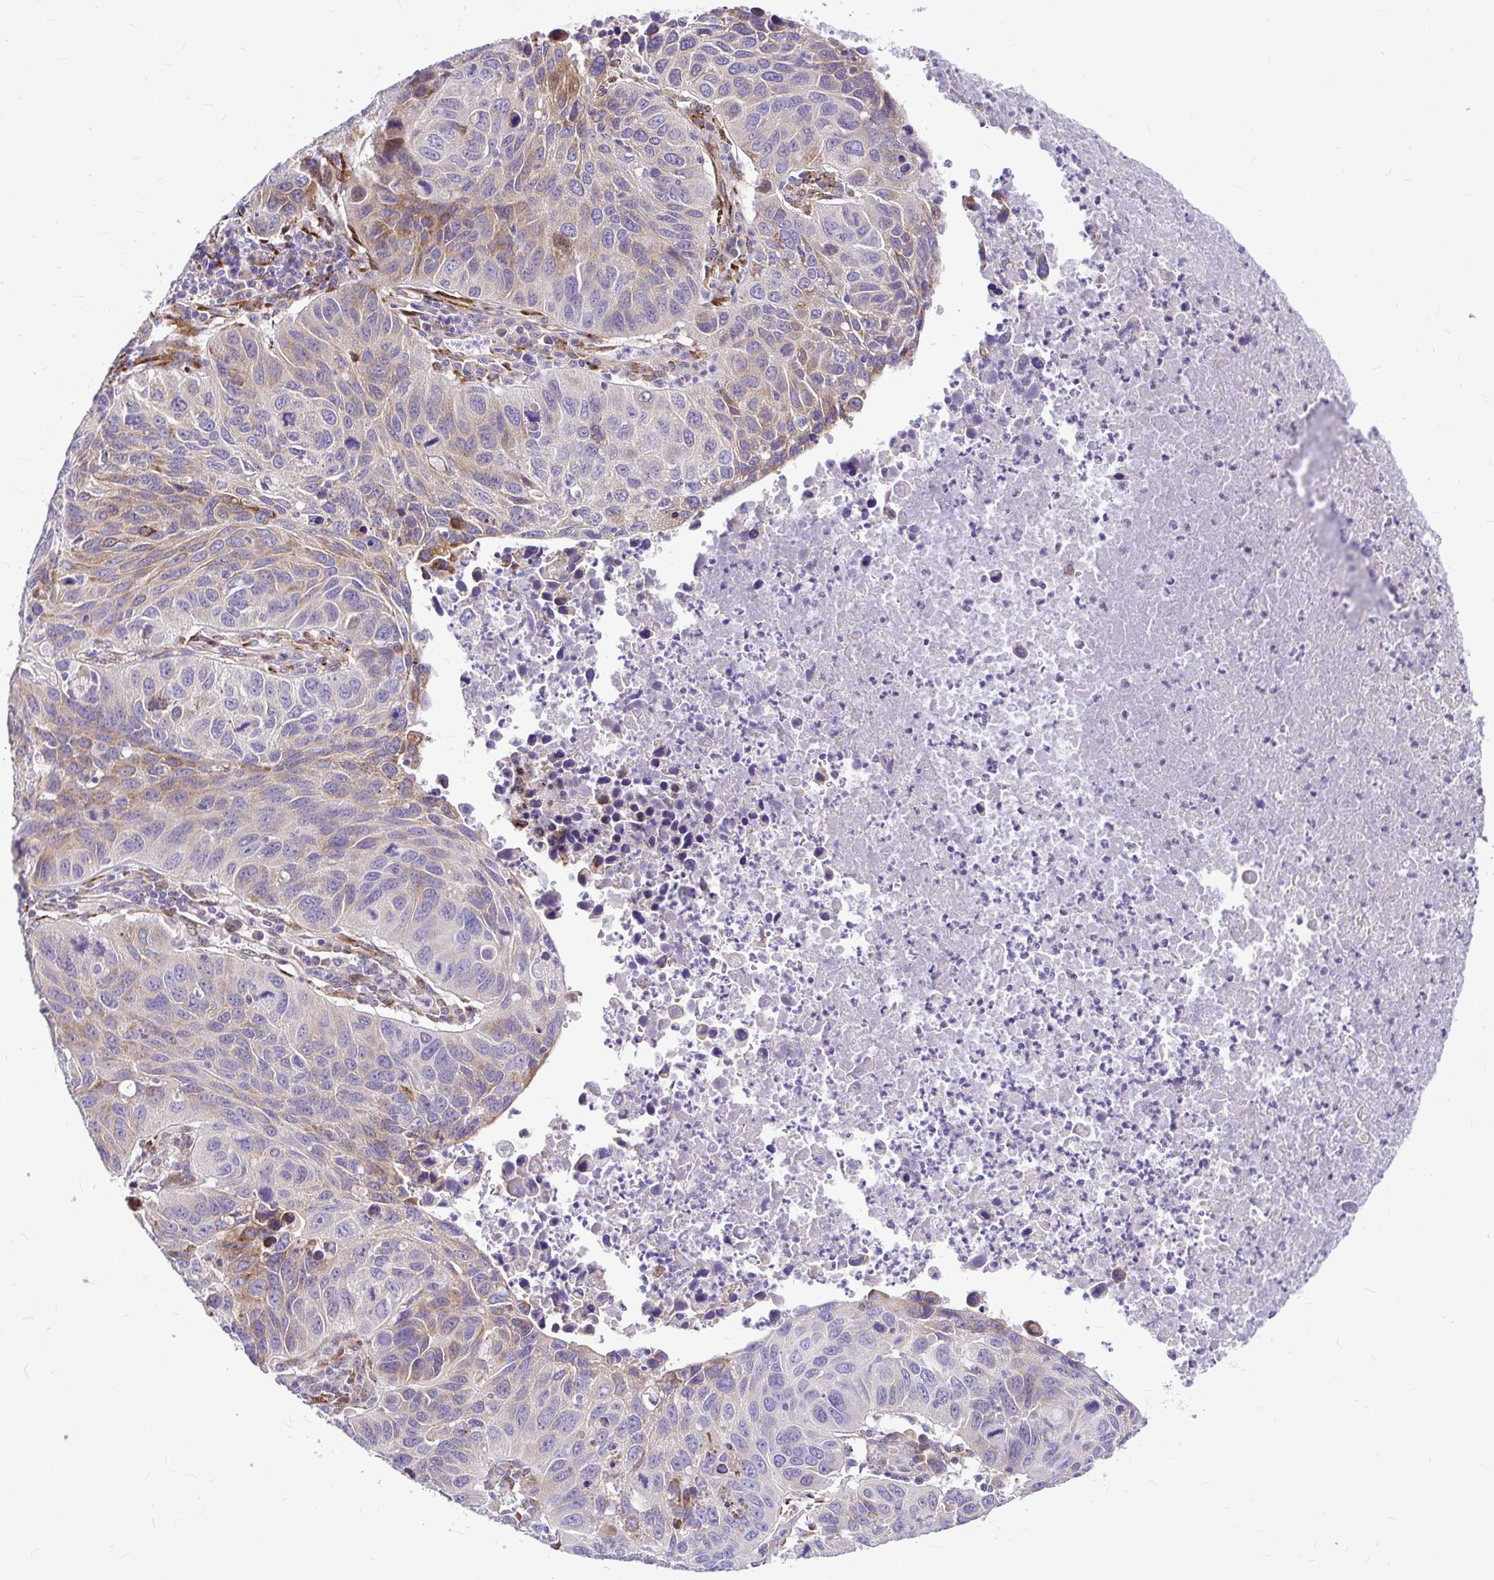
{"staining": {"intensity": "weak", "quantity": "<25%", "location": "cytoplasmic/membranous"}, "tissue": "lung cancer", "cell_type": "Tumor cells", "image_type": "cancer", "snomed": [{"axis": "morphology", "description": "Squamous cell carcinoma, NOS"}, {"axis": "topography", "description": "Lung"}], "caption": "IHC of human lung cancer displays no expression in tumor cells.", "gene": "GABBR2", "patient": {"sex": "female", "age": 61}}